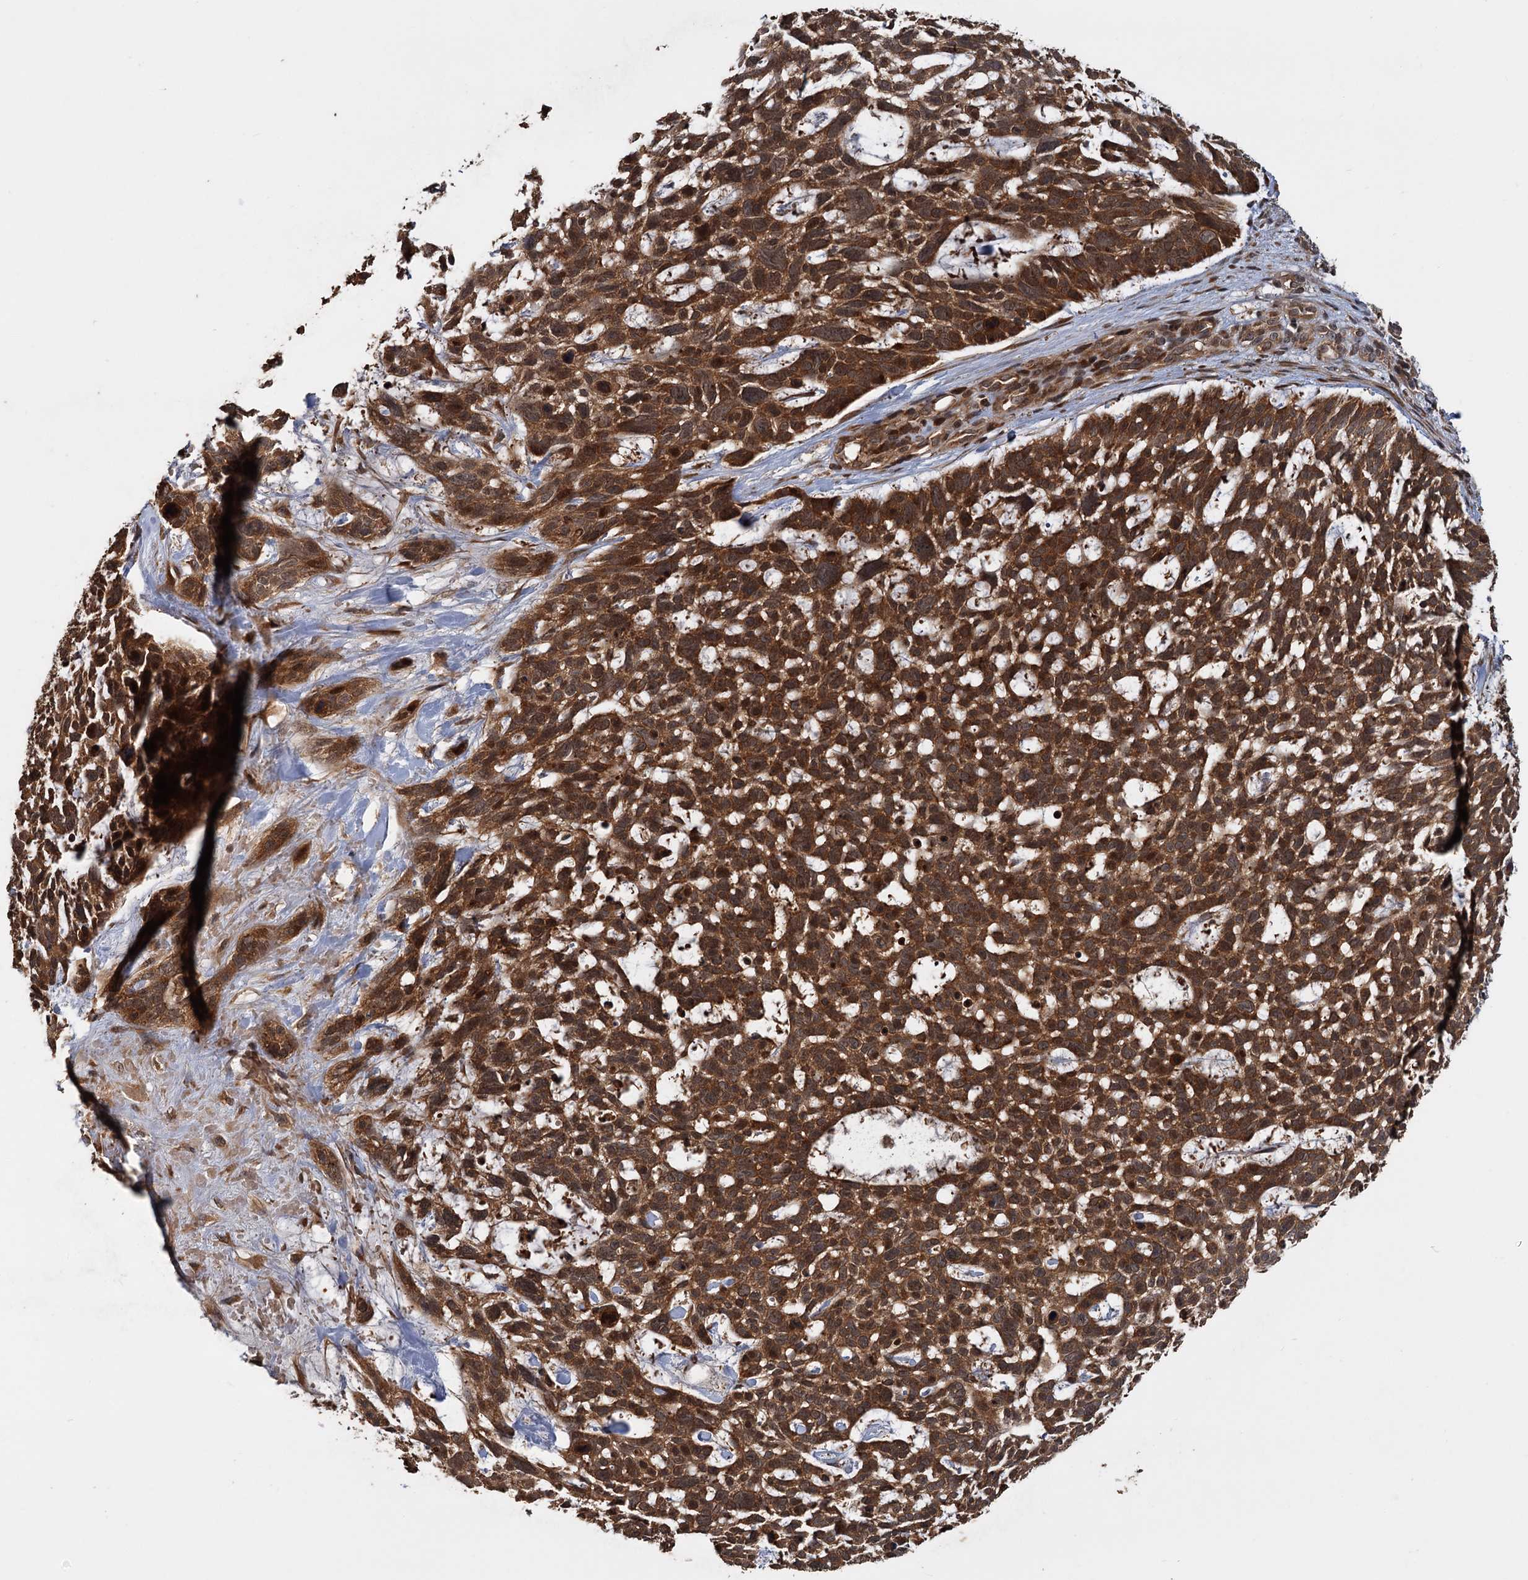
{"staining": {"intensity": "strong", "quantity": ">75%", "location": "cytoplasmic/membranous"}, "tissue": "skin cancer", "cell_type": "Tumor cells", "image_type": "cancer", "snomed": [{"axis": "morphology", "description": "Basal cell carcinoma"}, {"axis": "topography", "description": "Skin"}], "caption": "Protein expression analysis of human skin cancer (basal cell carcinoma) reveals strong cytoplasmic/membranous expression in approximately >75% of tumor cells.", "gene": "KANSL2", "patient": {"sex": "male", "age": 88}}